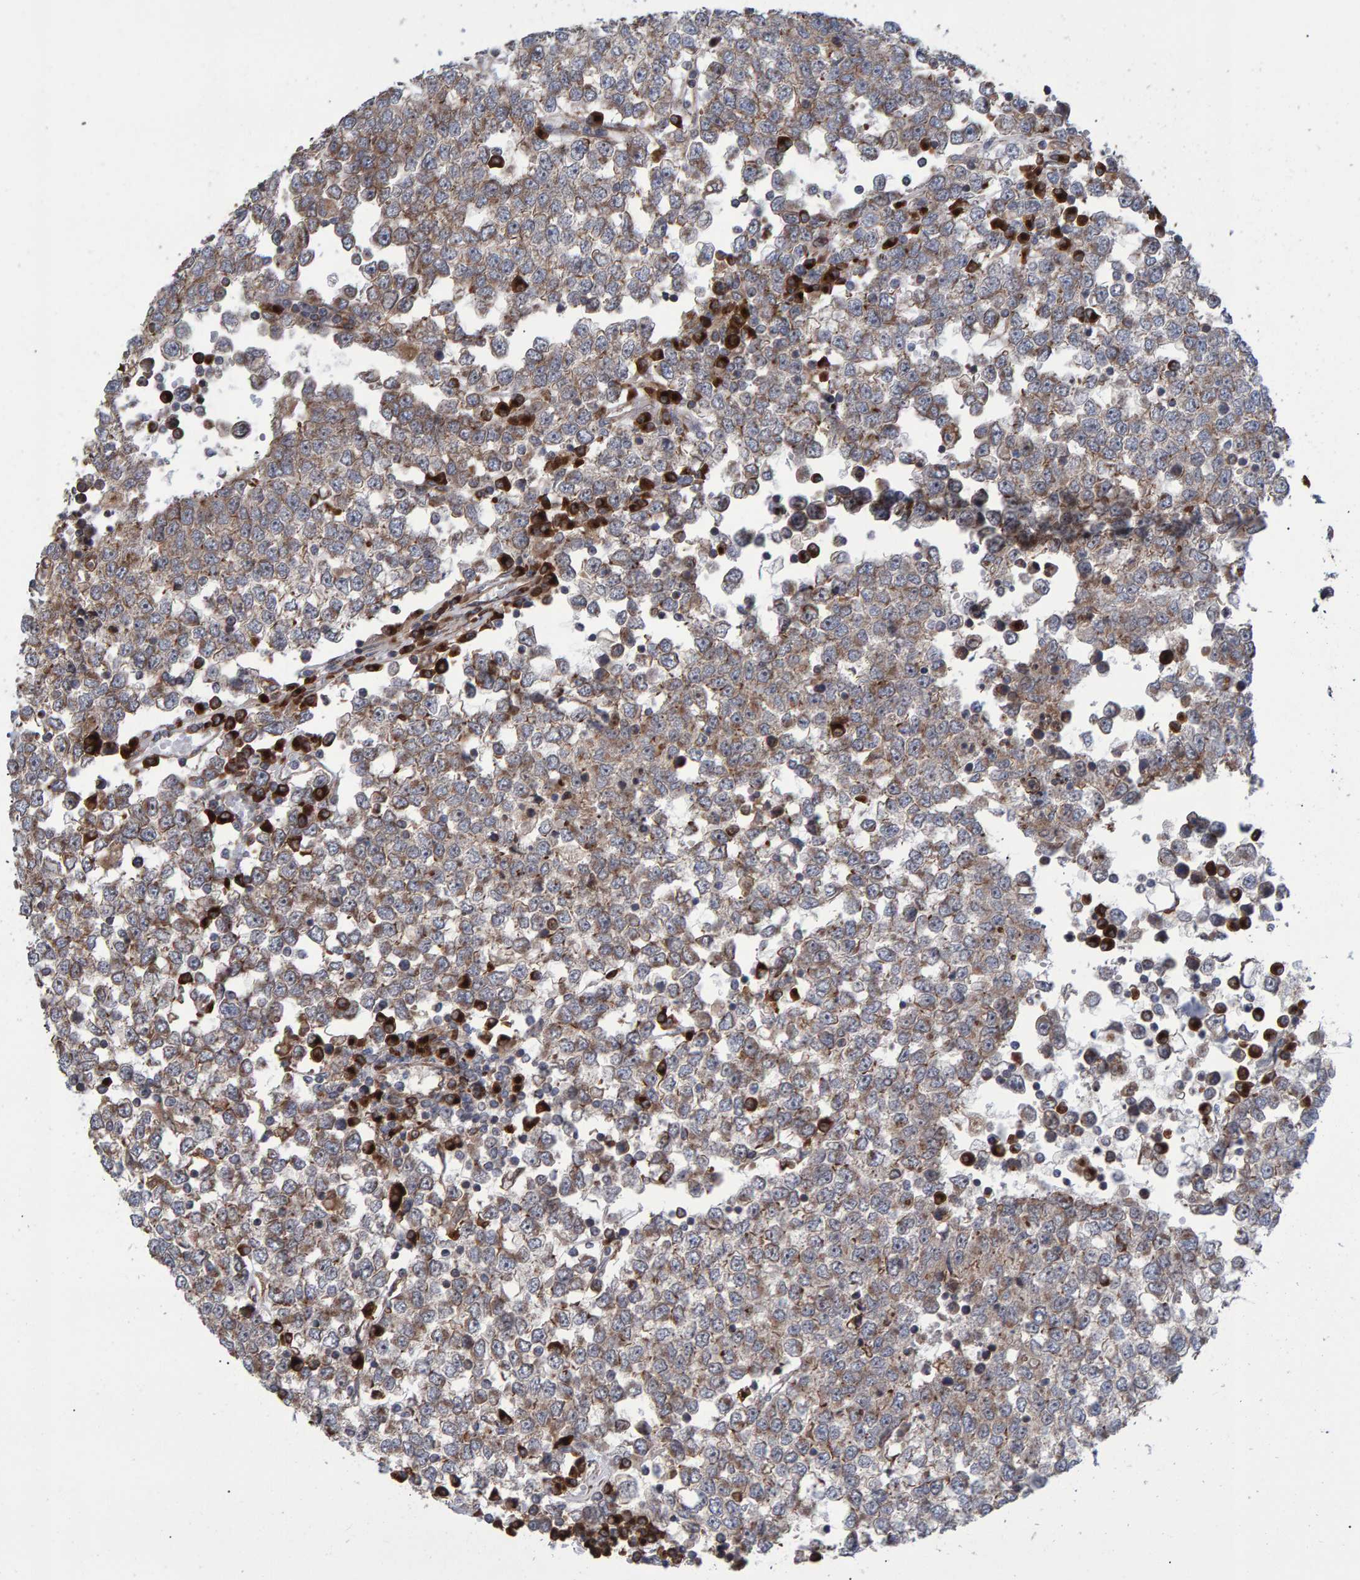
{"staining": {"intensity": "weak", "quantity": ">75%", "location": "cytoplasmic/membranous"}, "tissue": "testis cancer", "cell_type": "Tumor cells", "image_type": "cancer", "snomed": [{"axis": "morphology", "description": "Seminoma, NOS"}, {"axis": "topography", "description": "Testis"}], "caption": "A histopathology image of human testis cancer (seminoma) stained for a protein shows weak cytoplasmic/membranous brown staining in tumor cells.", "gene": "FAM117A", "patient": {"sex": "male", "age": 65}}